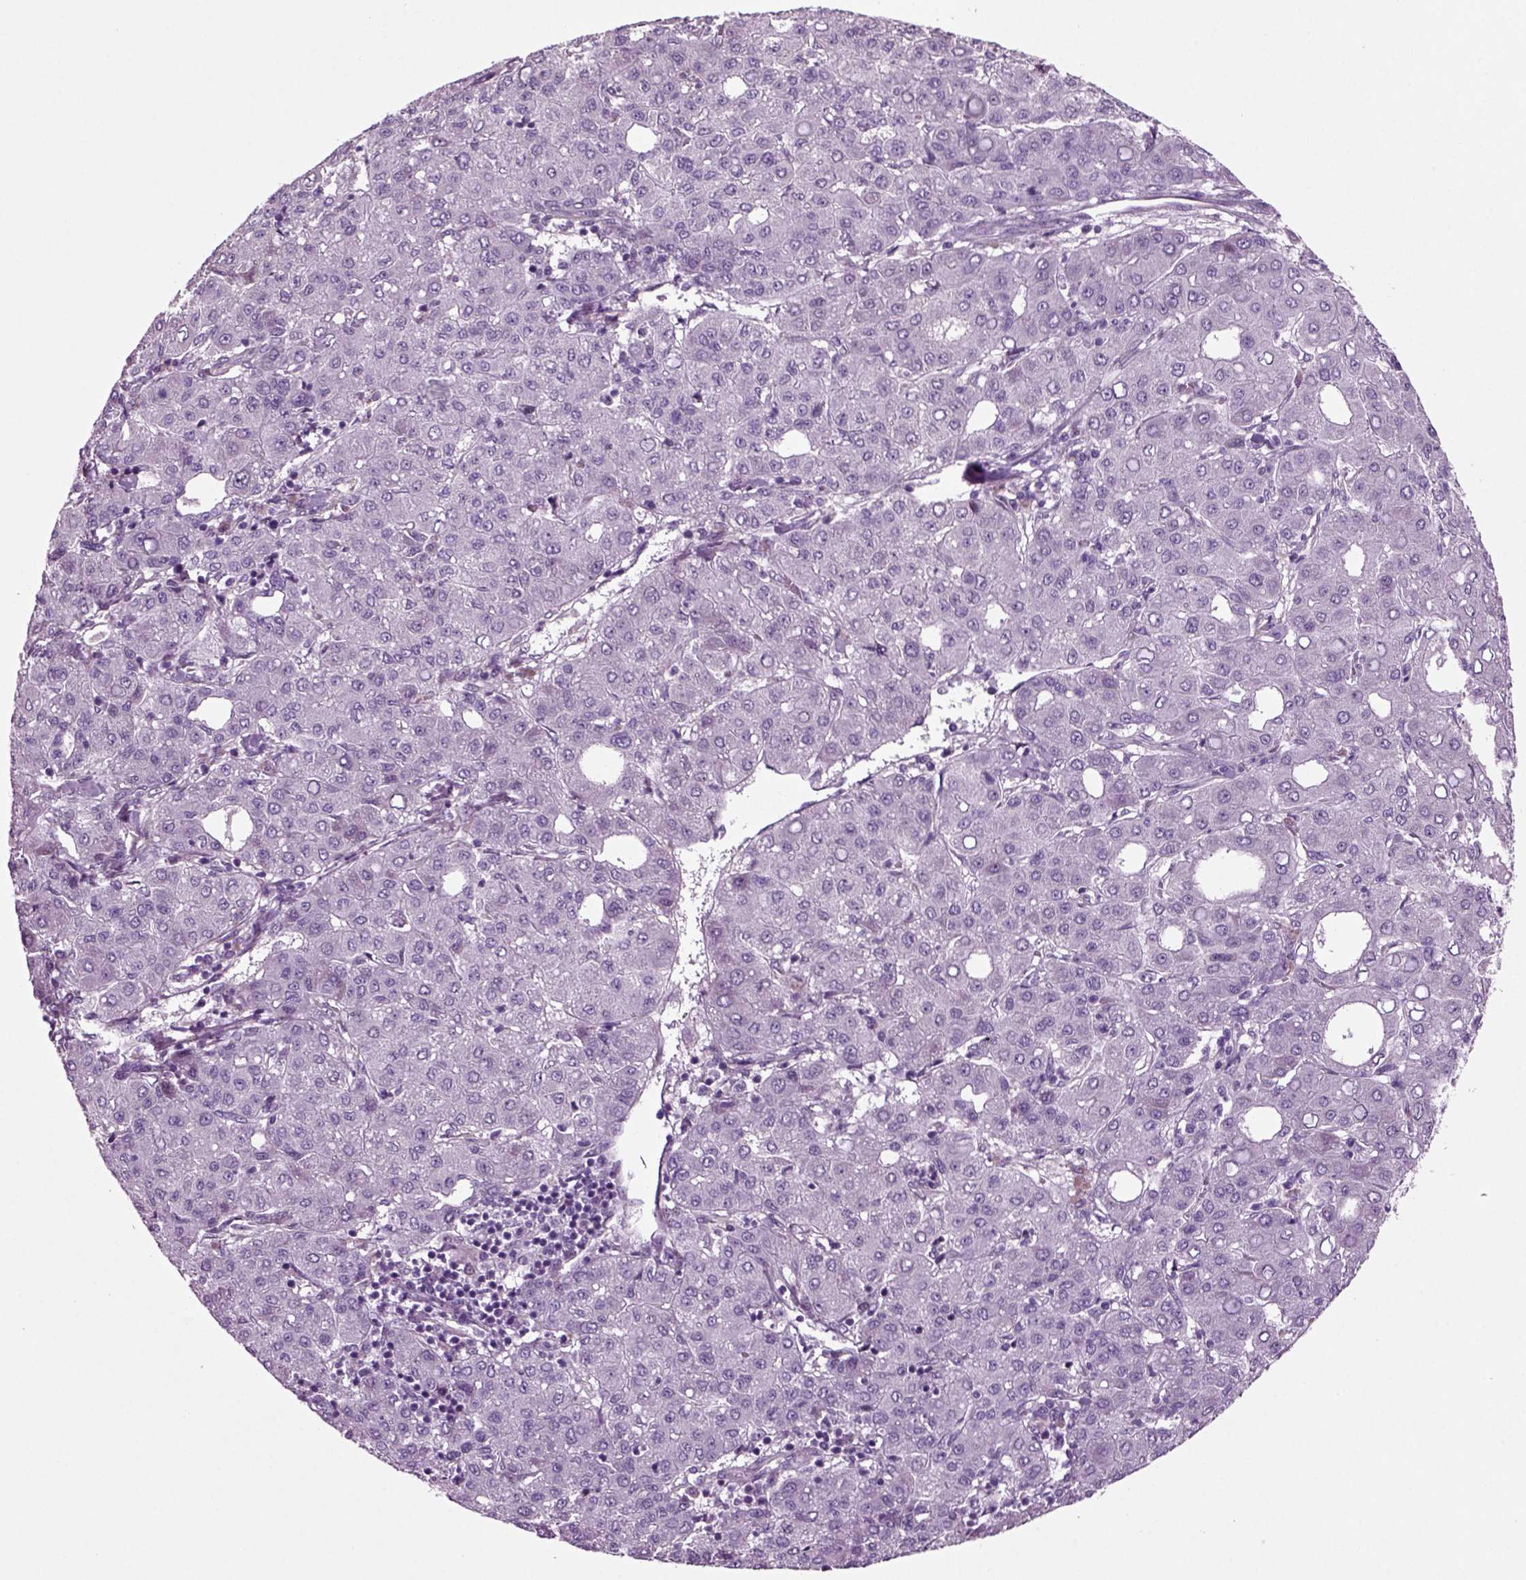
{"staining": {"intensity": "negative", "quantity": "none", "location": "none"}, "tissue": "liver cancer", "cell_type": "Tumor cells", "image_type": "cancer", "snomed": [{"axis": "morphology", "description": "Carcinoma, Hepatocellular, NOS"}, {"axis": "topography", "description": "Liver"}], "caption": "The image displays no staining of tumor cells in hepatocellular carcinoma (liver).", "gene": "ARID3A", "patient": {"sex": "male", "age": 65}}